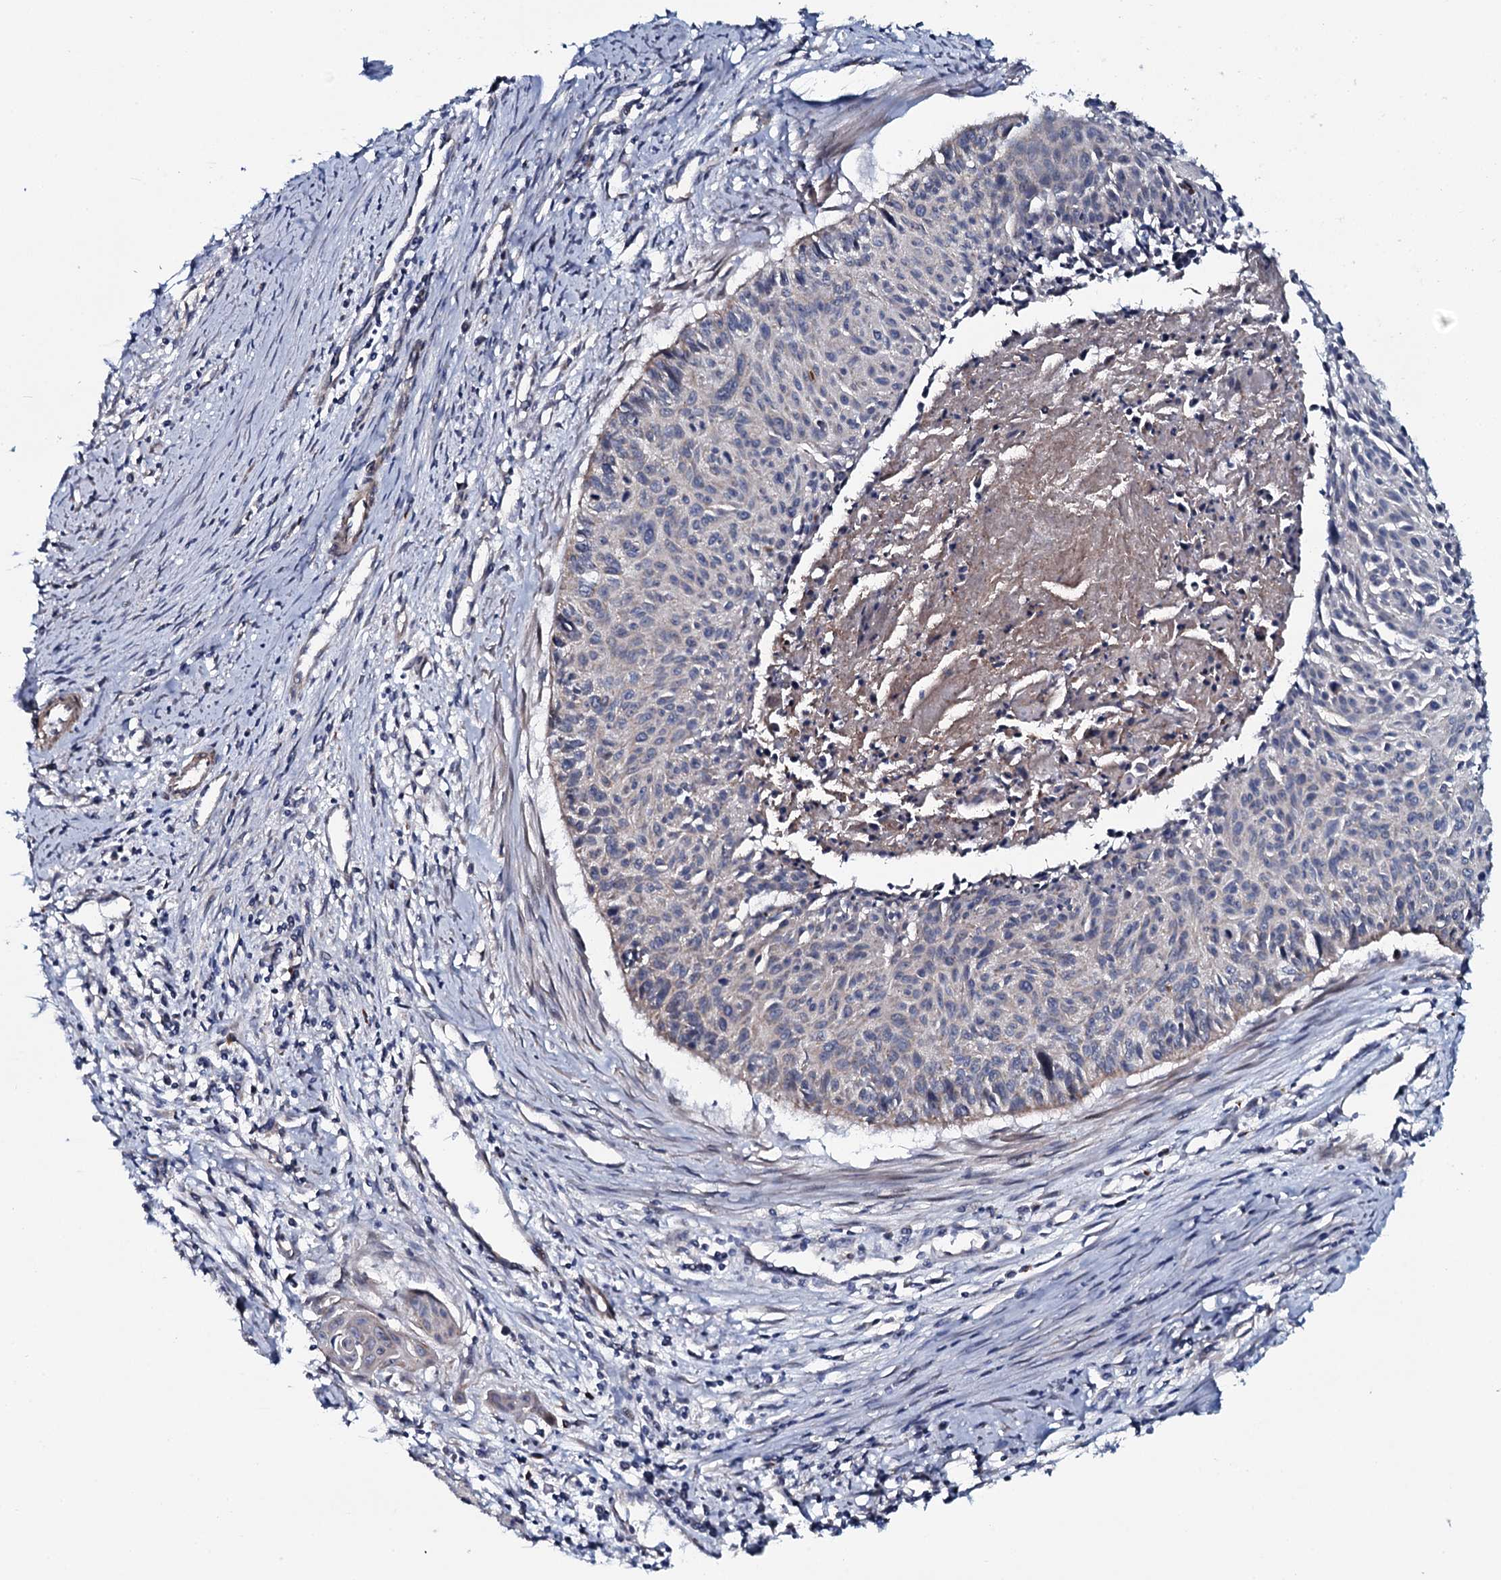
{"staining": {"intensity": "negative", "quantity": "none", "location": "none"}, "tissue": "cervical cancer", "cell_type": "Tumor cells", "image_type": "cancer", "snomed": [{"axis": "morphology", "description": "Squamous cell carcinoma, NOS"}, {"axis": "topography", "description": "Cervix"}], "caption": "Immunohistochemical staining of human cervical squamous cell carcinoma shows no significant positivity in tumor cells.", "gene": "KCTD4", "patient": {"sex": "female", "age": 55}}